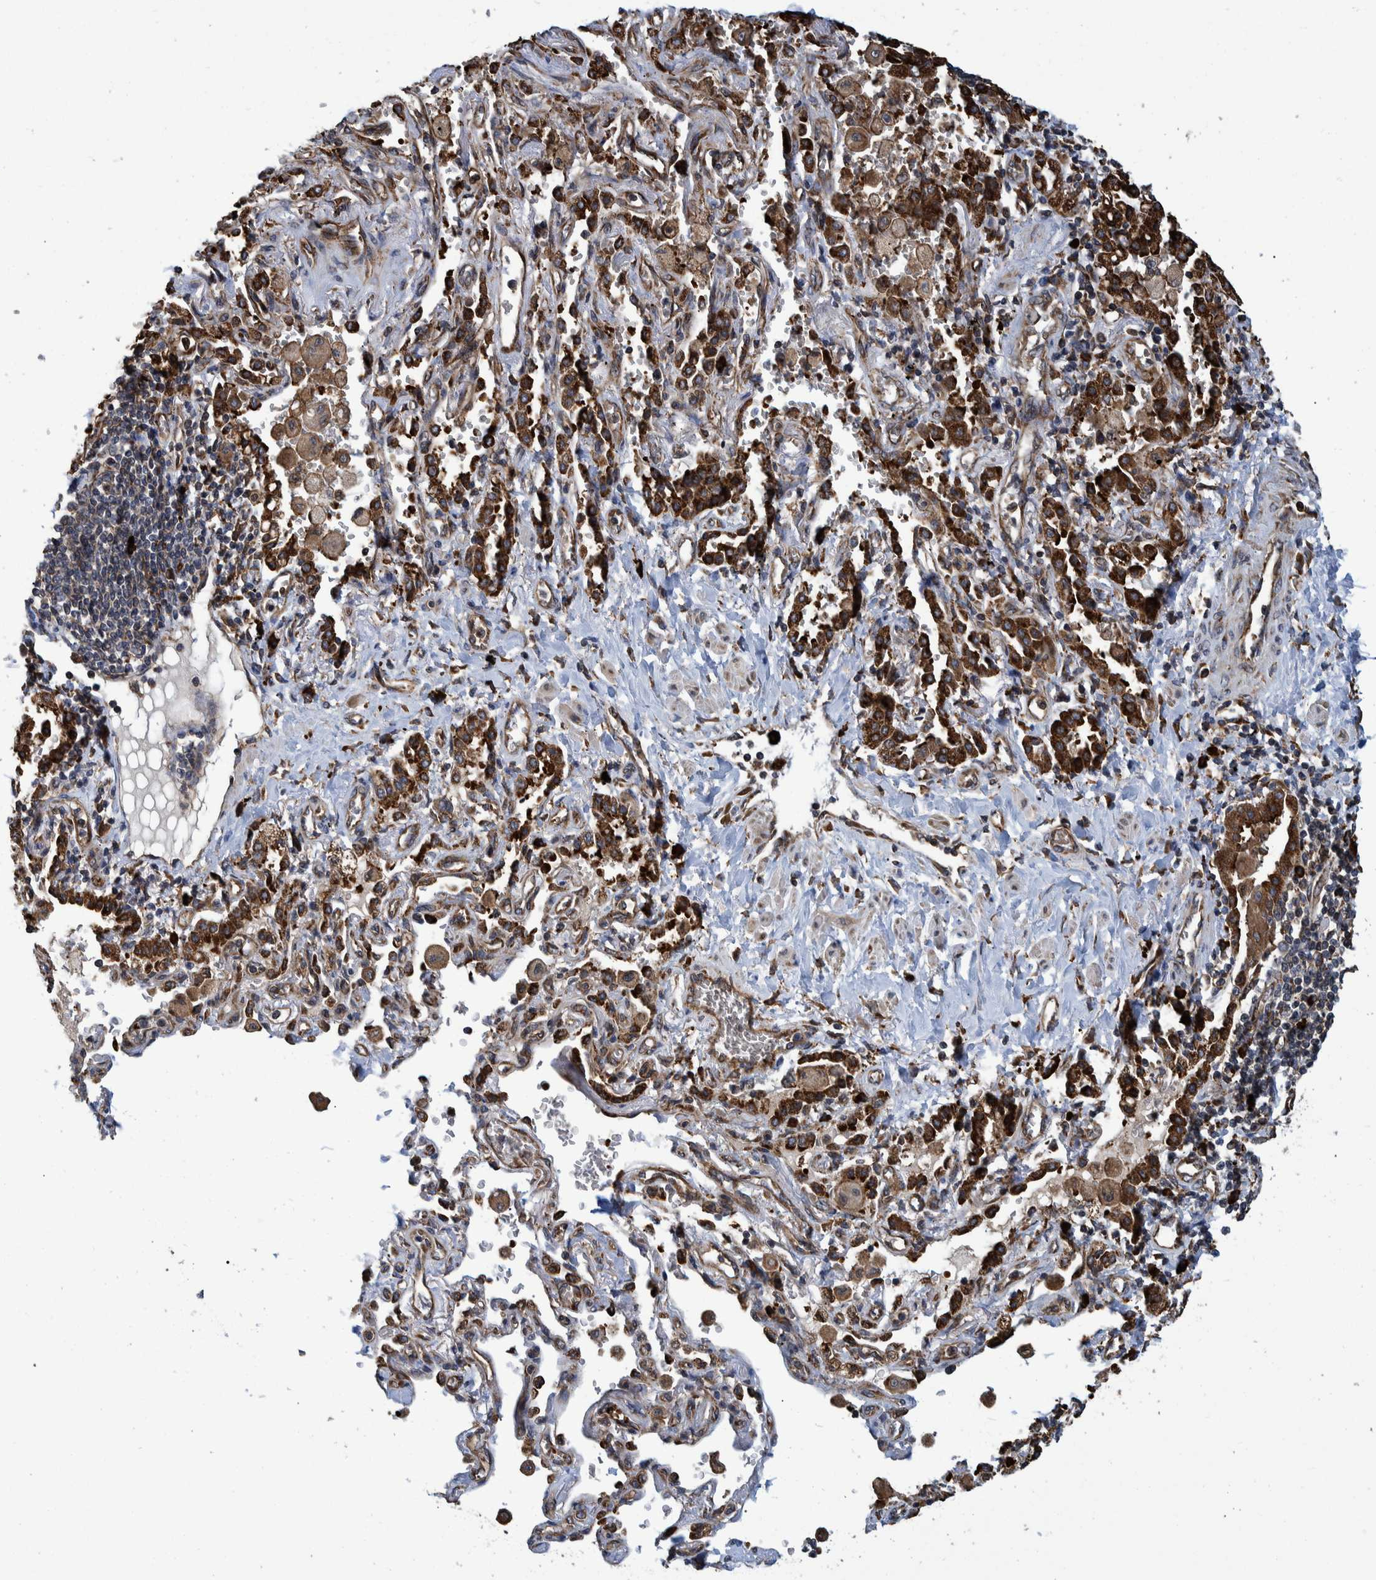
{"staining": {"intensity": "moderate", "quantity": ">75%", "location": "cytoplasmic/membranous"}, "tissue": "lung cancer", "cell_type": "Tumor cells", "image_type": "cancer", "snomed": [{"axis": "morphology", "description": "Adenocarcinoma, NOS"}, {"axis": "topography", "description": "Lung"}], "caption": "IHC image of human lung cancer stained for a protein (brown), which exhibits medium levels of moderate cytoplasmic/membranous expression in approximately >75% of tumor cells.", "gene": "SPAG5", "patient": {"sex": "female", "age": 65}}